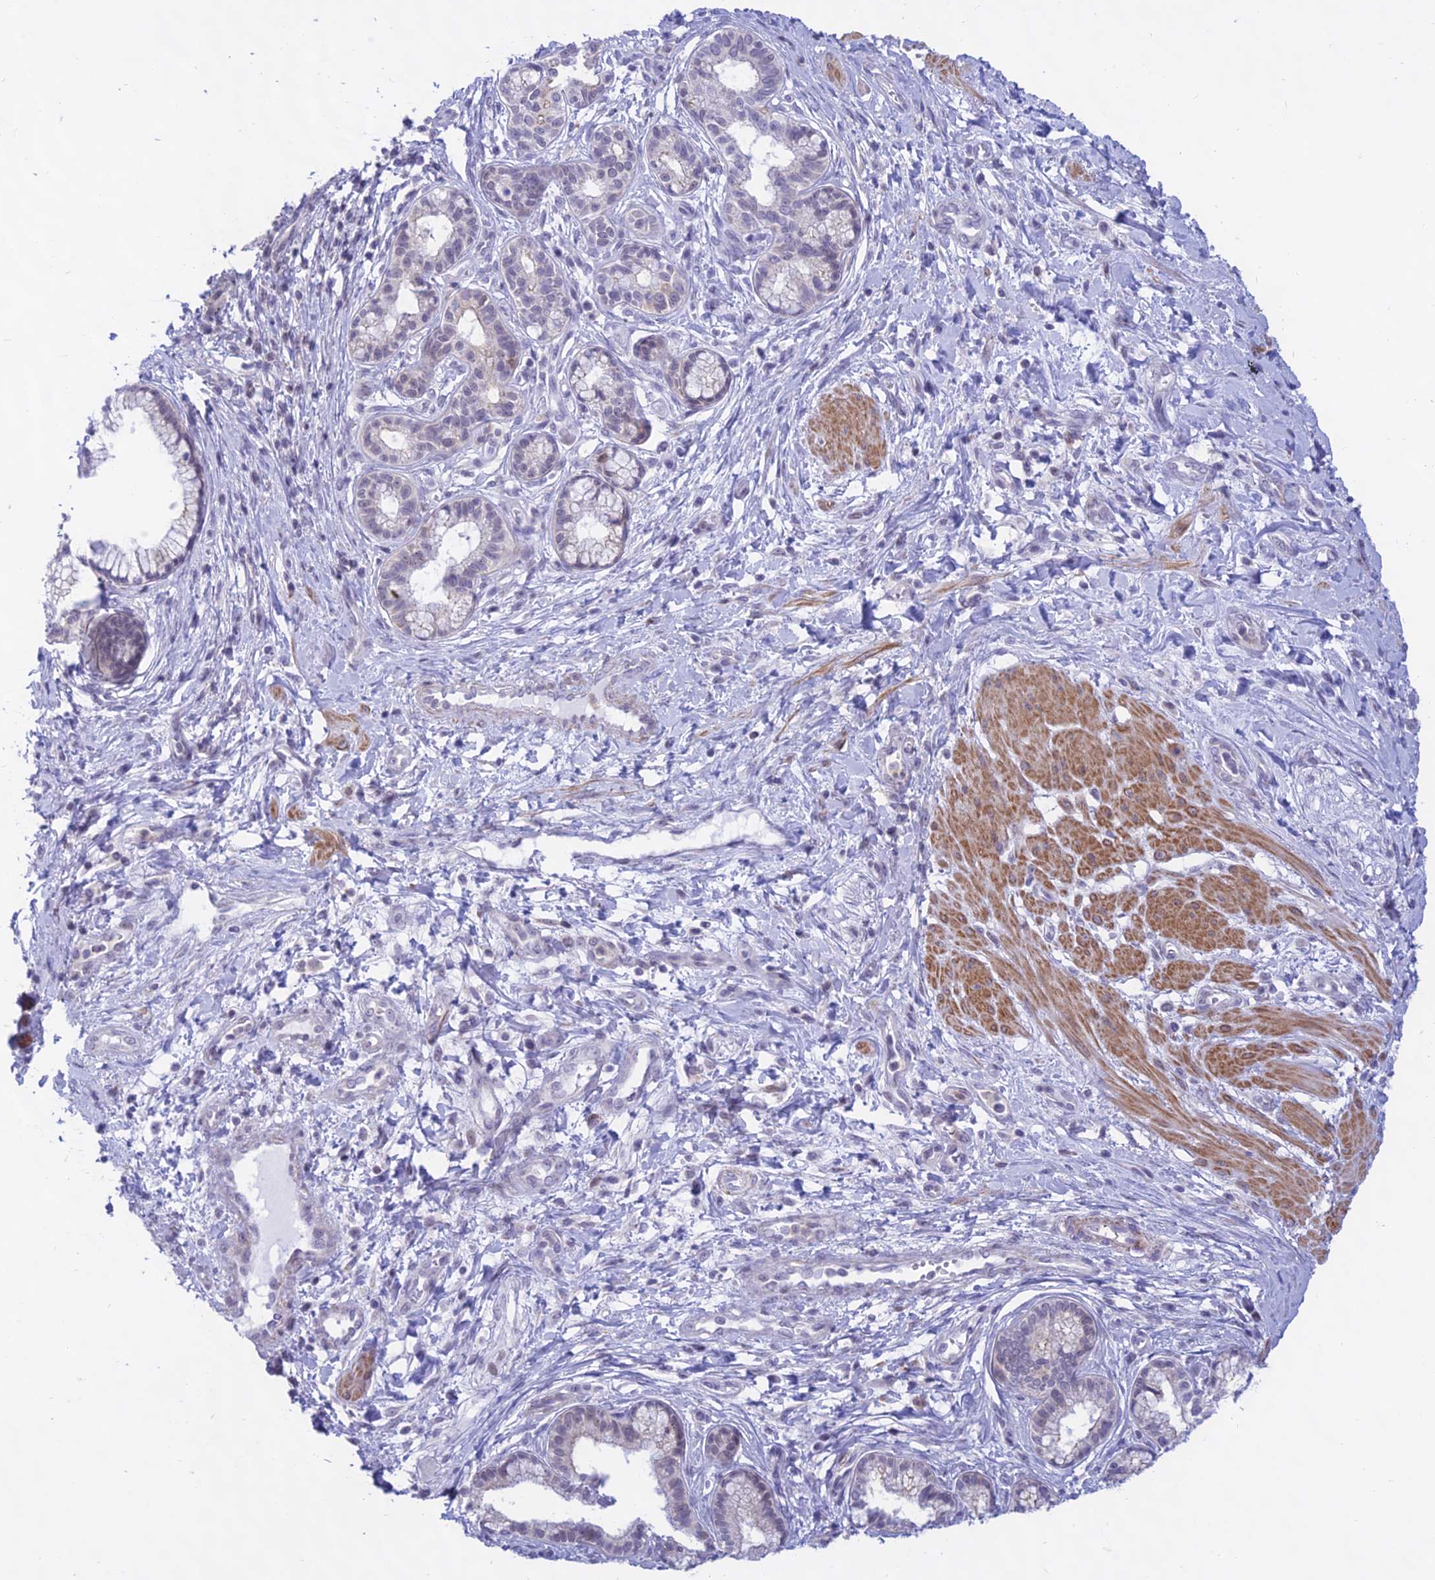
{"staining": {"intensity": "negative", "quantity": "none", "location": "none"}, "tissue": "pancreatic cancer", "cell_type": "Tumor cells", "image_type": "cancer", "snomed": [{"axis": "morphology", "description": "Adenocarcinoma, NOS"}, {"axis": "topography", "description": "Pancreas"}], "caption": "Human pancreatic cancer (adenocarcinoma) stained for a protein using immunohistochemistry exhibits no staining in tumor cells.", "gene": "KRR1", "patient": {"sex": "male", "age": 72}}